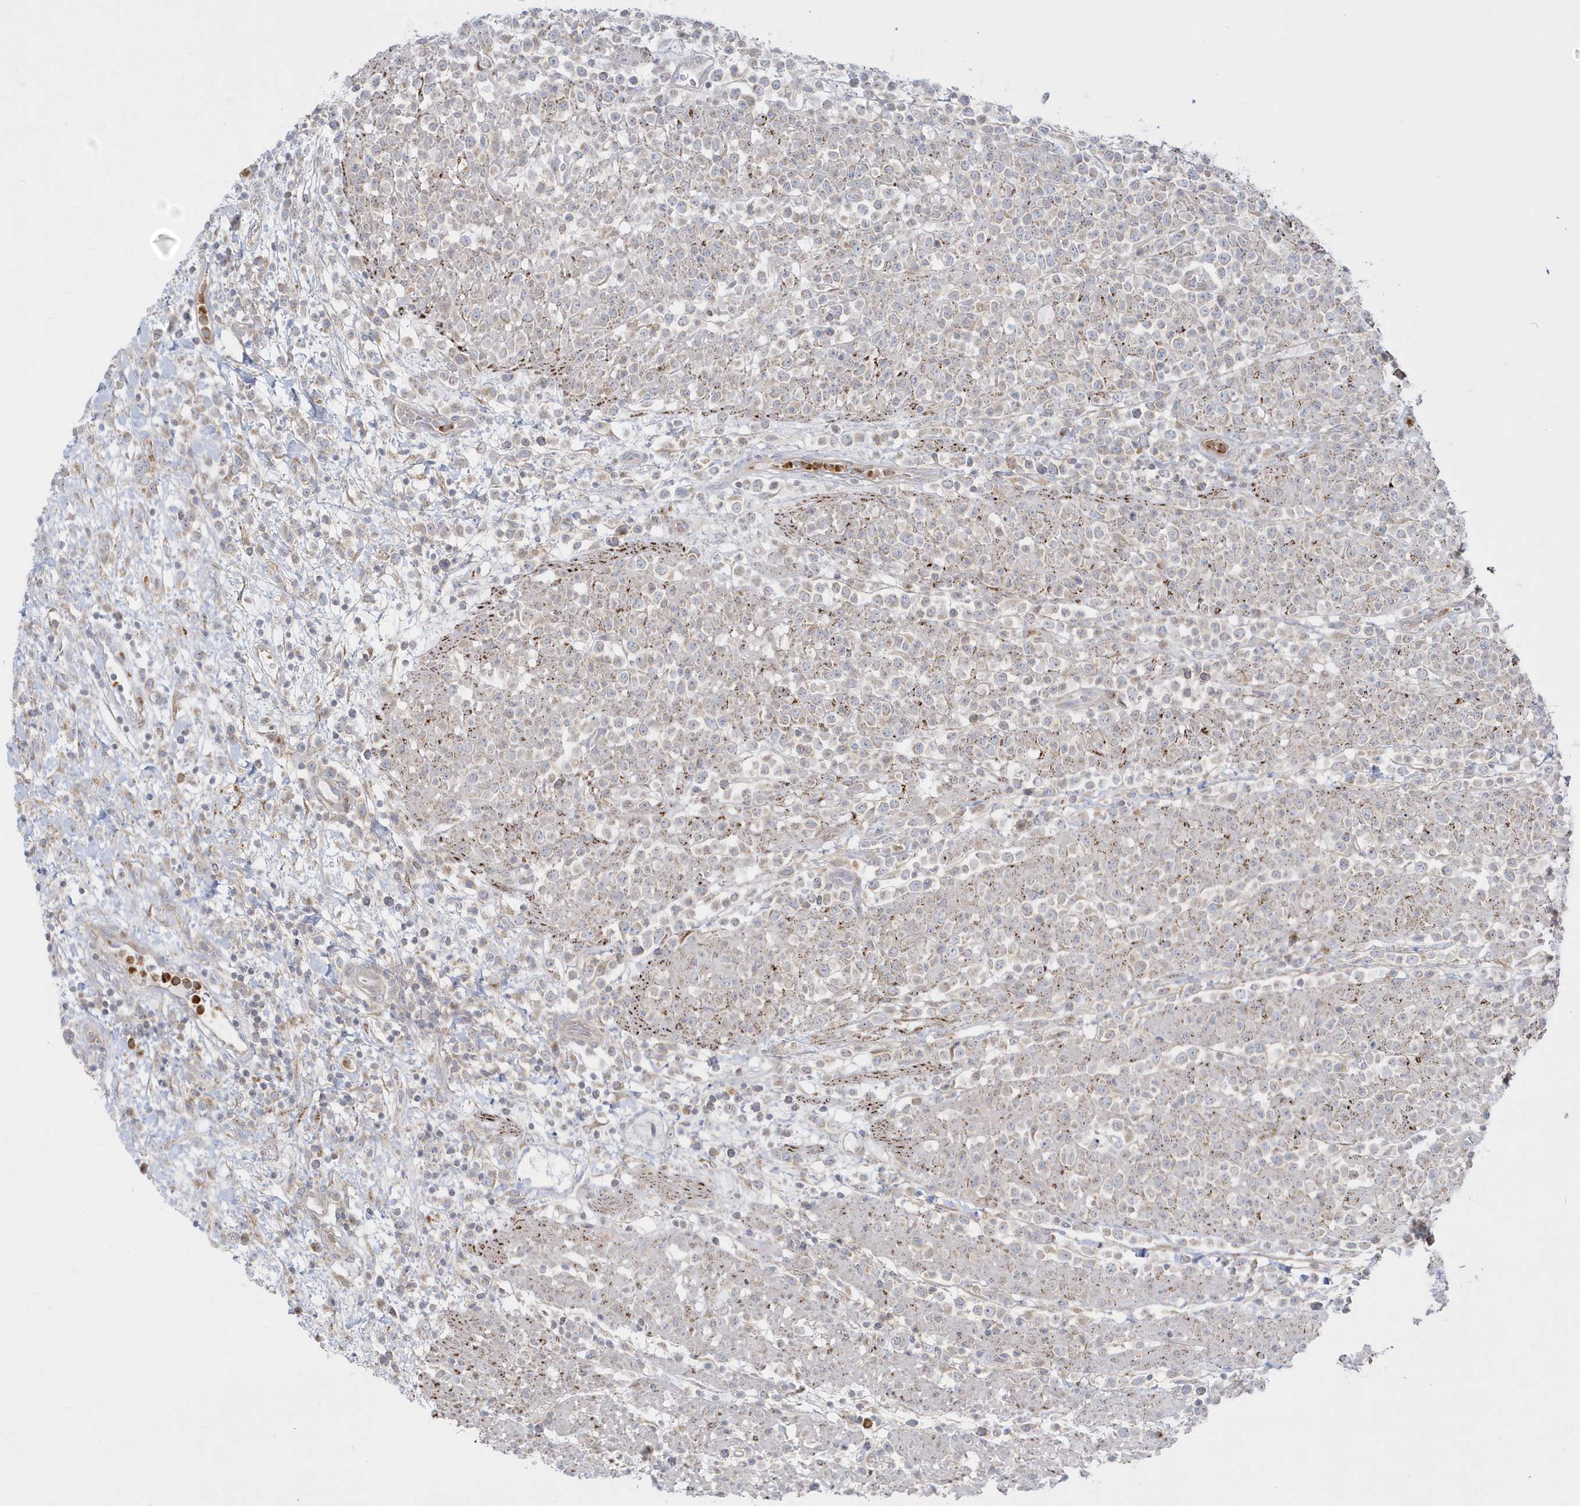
{"staining": {"intensity": "negative", "quantity": "none", "location": "none"}, "tissue": "lymphoma", "cell_type": "Tumor cells", "image_type": "cancer", "snomed": [{"axis": "morphology", "description": "Malignant lymphoma, non-Hodgkin's type, High grade"}, {"axis": "topography", "description": "Colon"}], "caption": "Micrograph shows no significant protein staining in tumor cells of lymphoma.", "gene": "DNAJC18", "patient": {"sex": "female", "age": 53}}